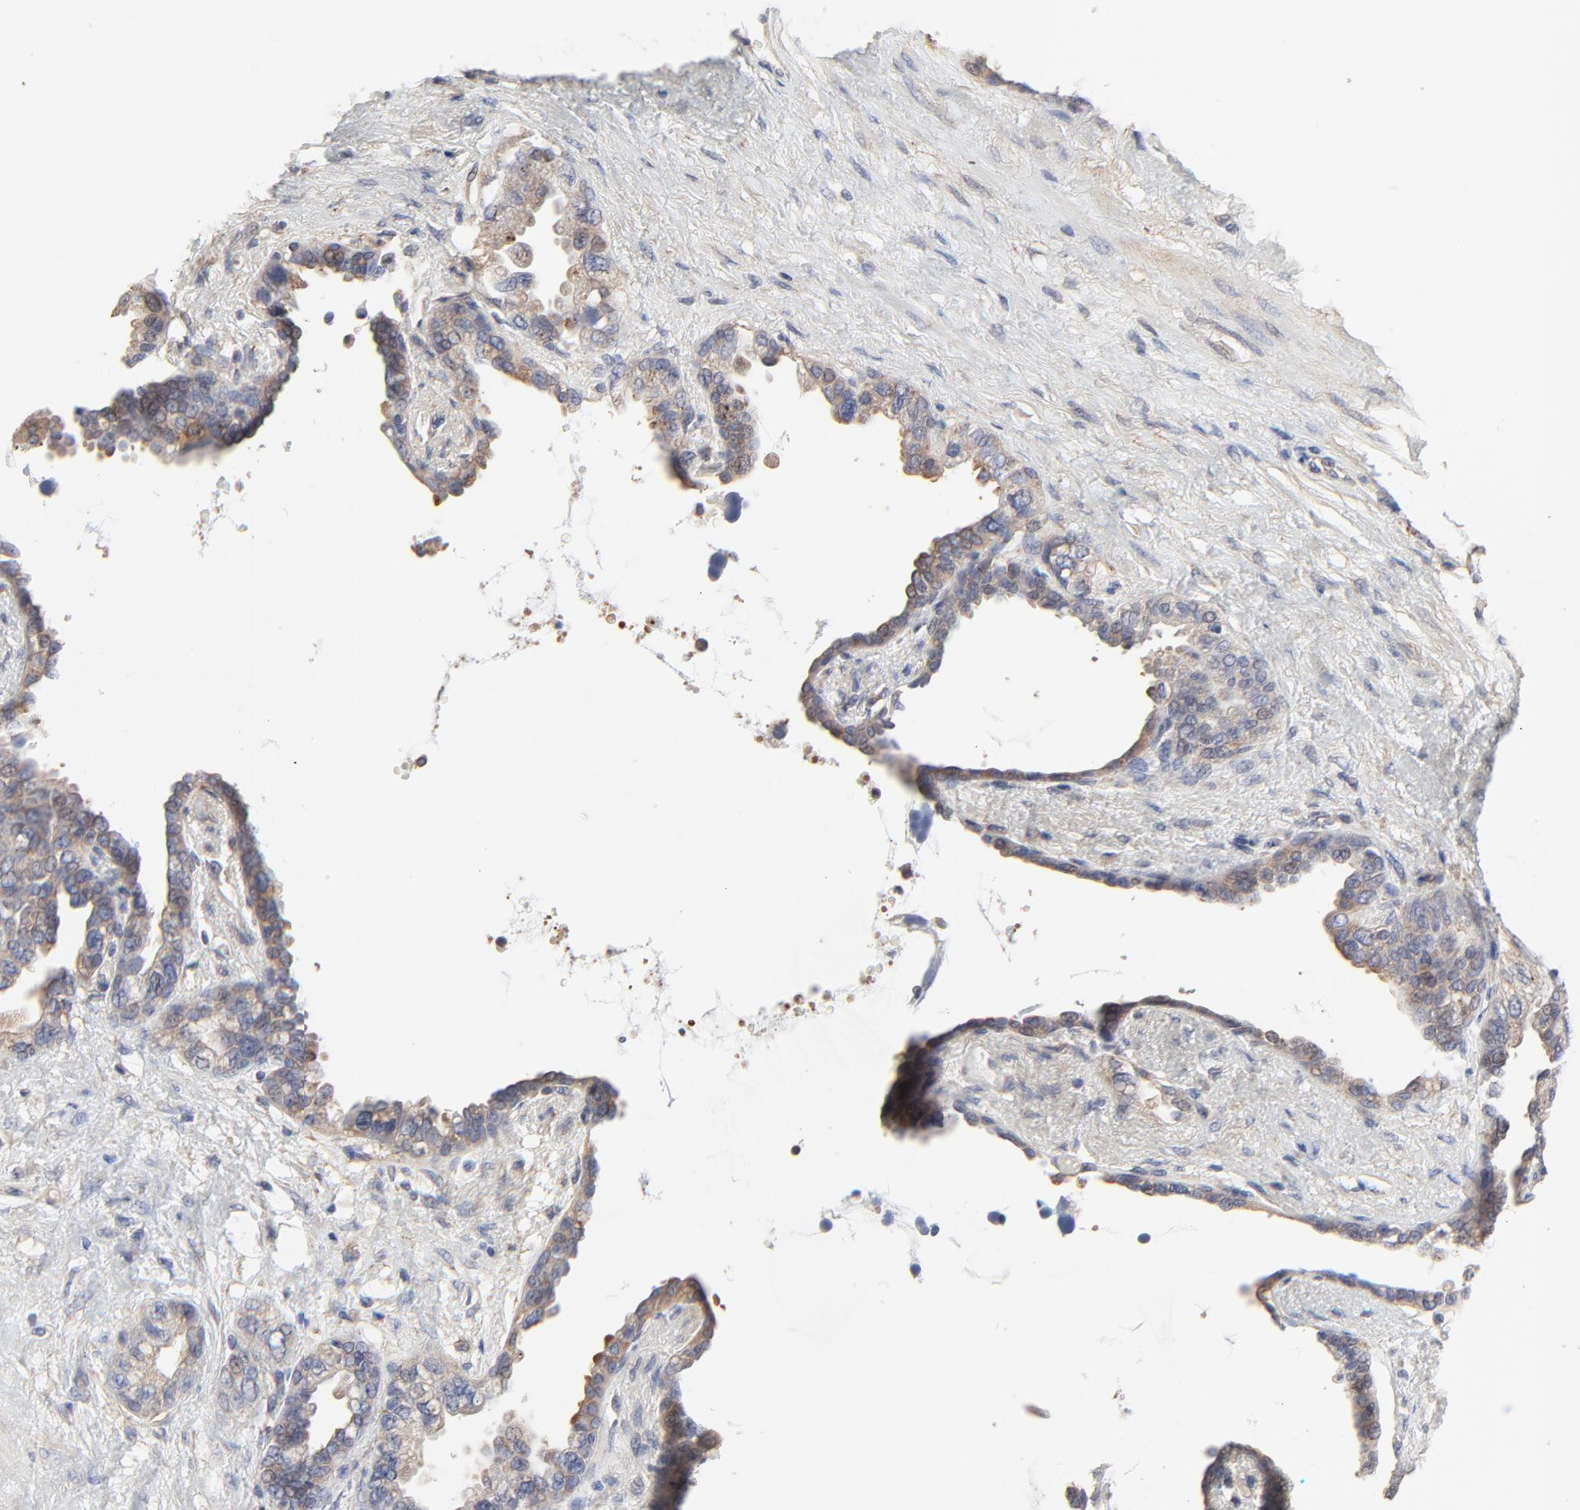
{"staining": {"intensity": "weak", "quantity": "25%-75%", "location": "cytoplasmic/membranous,nuclear"}, "tissue": "seminal vesicle", "cell_type": "Glandular cells", "image_type": "normal", "snomed": [{"axis": "morphology", "description": "Normal tissue, NOS"}, {"axis": "topography", "description": "Seminal veicle"}], "caption": "Protein analysis of benign seminal vesicle shows weak cytoplasmic/membranous,nuclear expression in about 25%-75% of glandular cells.", "gene": "NXF3", "patient": {"sex": "male", "age": 61}}